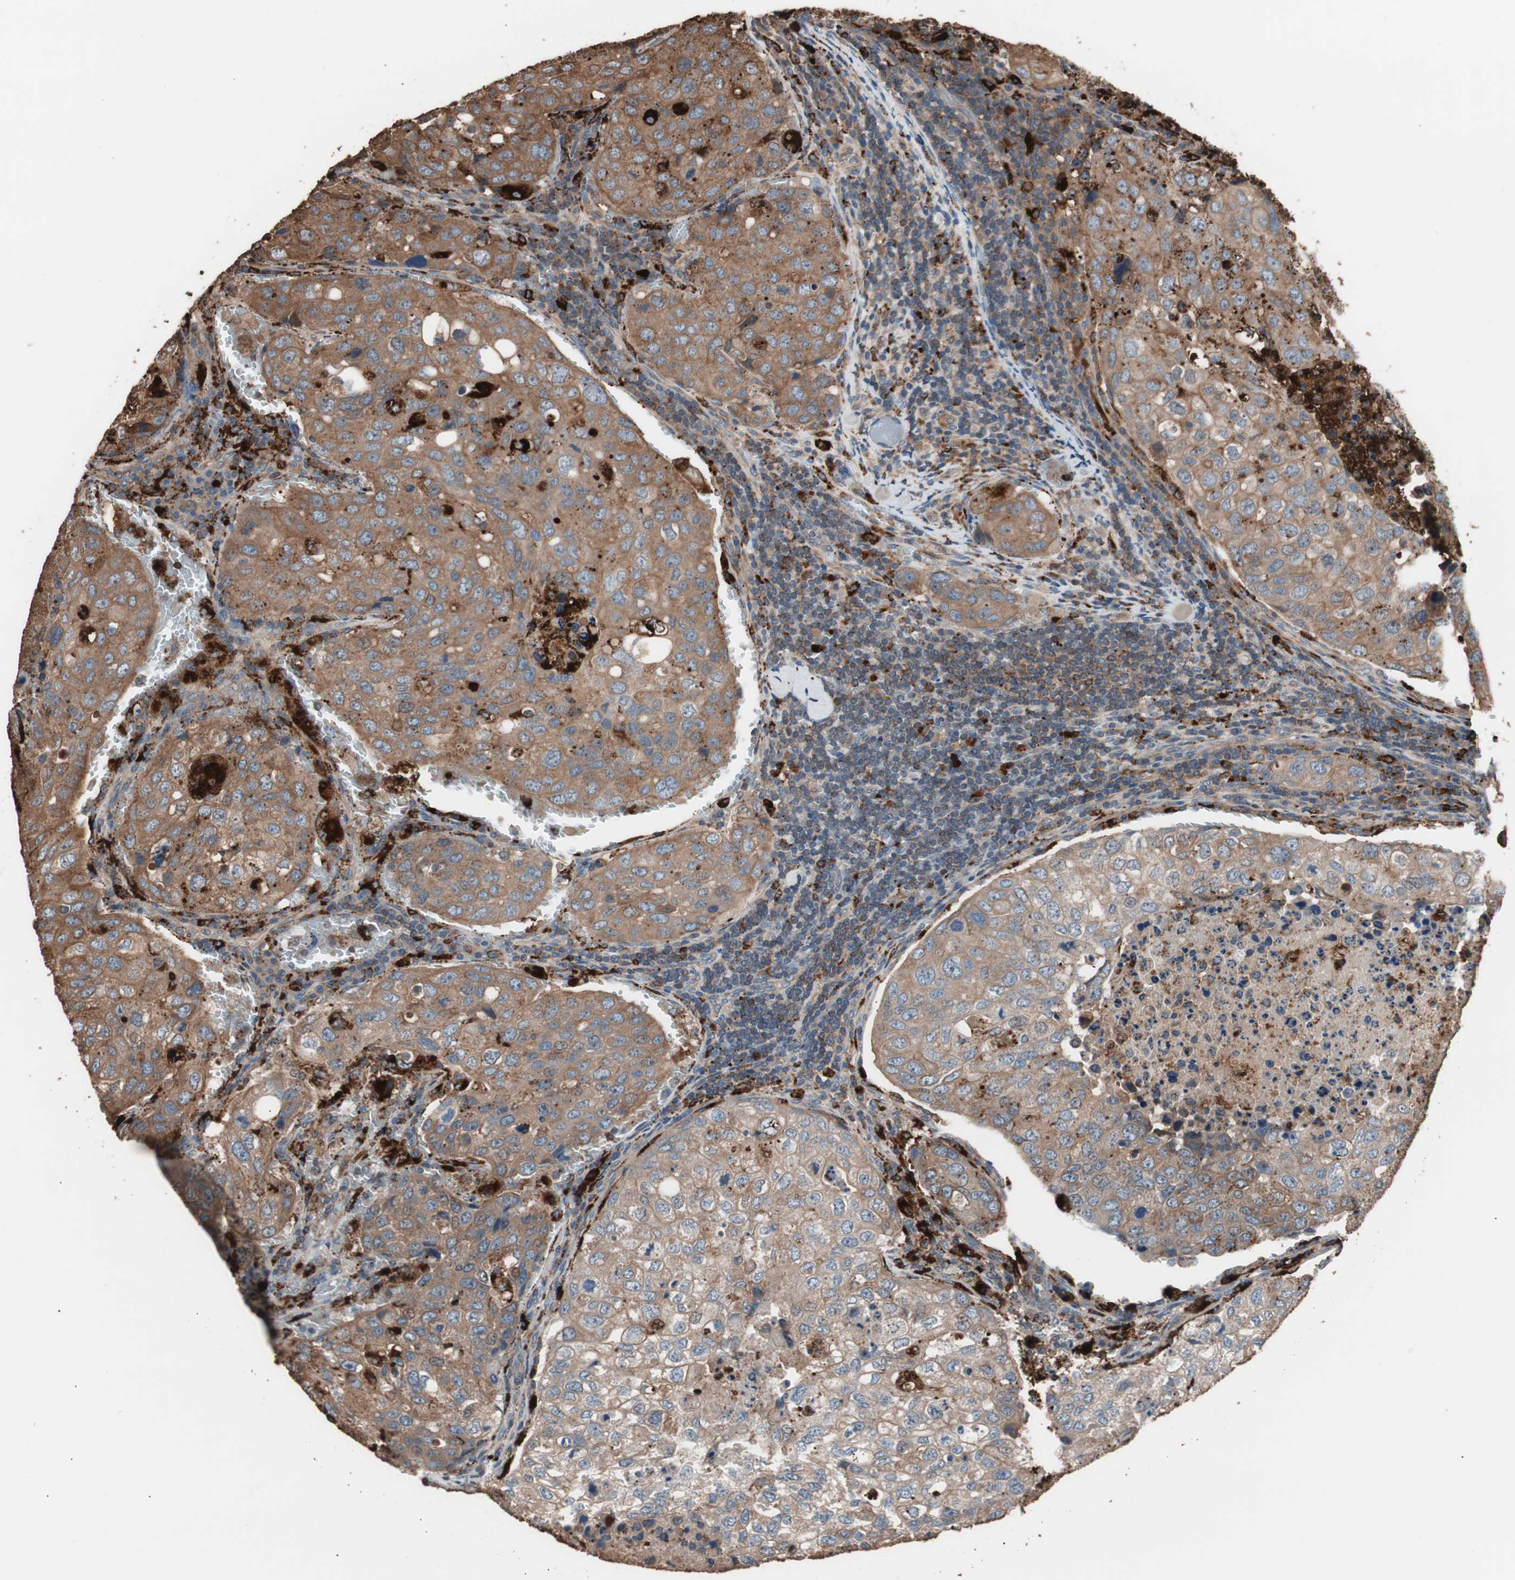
{"staining": {"intensity": "moderate", "quantity": ">75%", "location": "cytoplasmic/membranous"}, "tissue": "urothelial cancer", "cell_type": "Tumor cells", "image_type": "cancer", "snomed": [{"axis": "morphology", "description": "Urothelial carcinoma, High grade"}, {"axis": "topography", "description": "Lymph node"}, {"axis": "topography", "description": "Urinary bladder"}], "caption": "A histopathology image of human urothelial cancer stained for a protein exhibits moderate cytoplasmic/membranous brown staining in tumor cells.", "gene": "CCT3", "patient": {"sex": "male", "age": 51}}